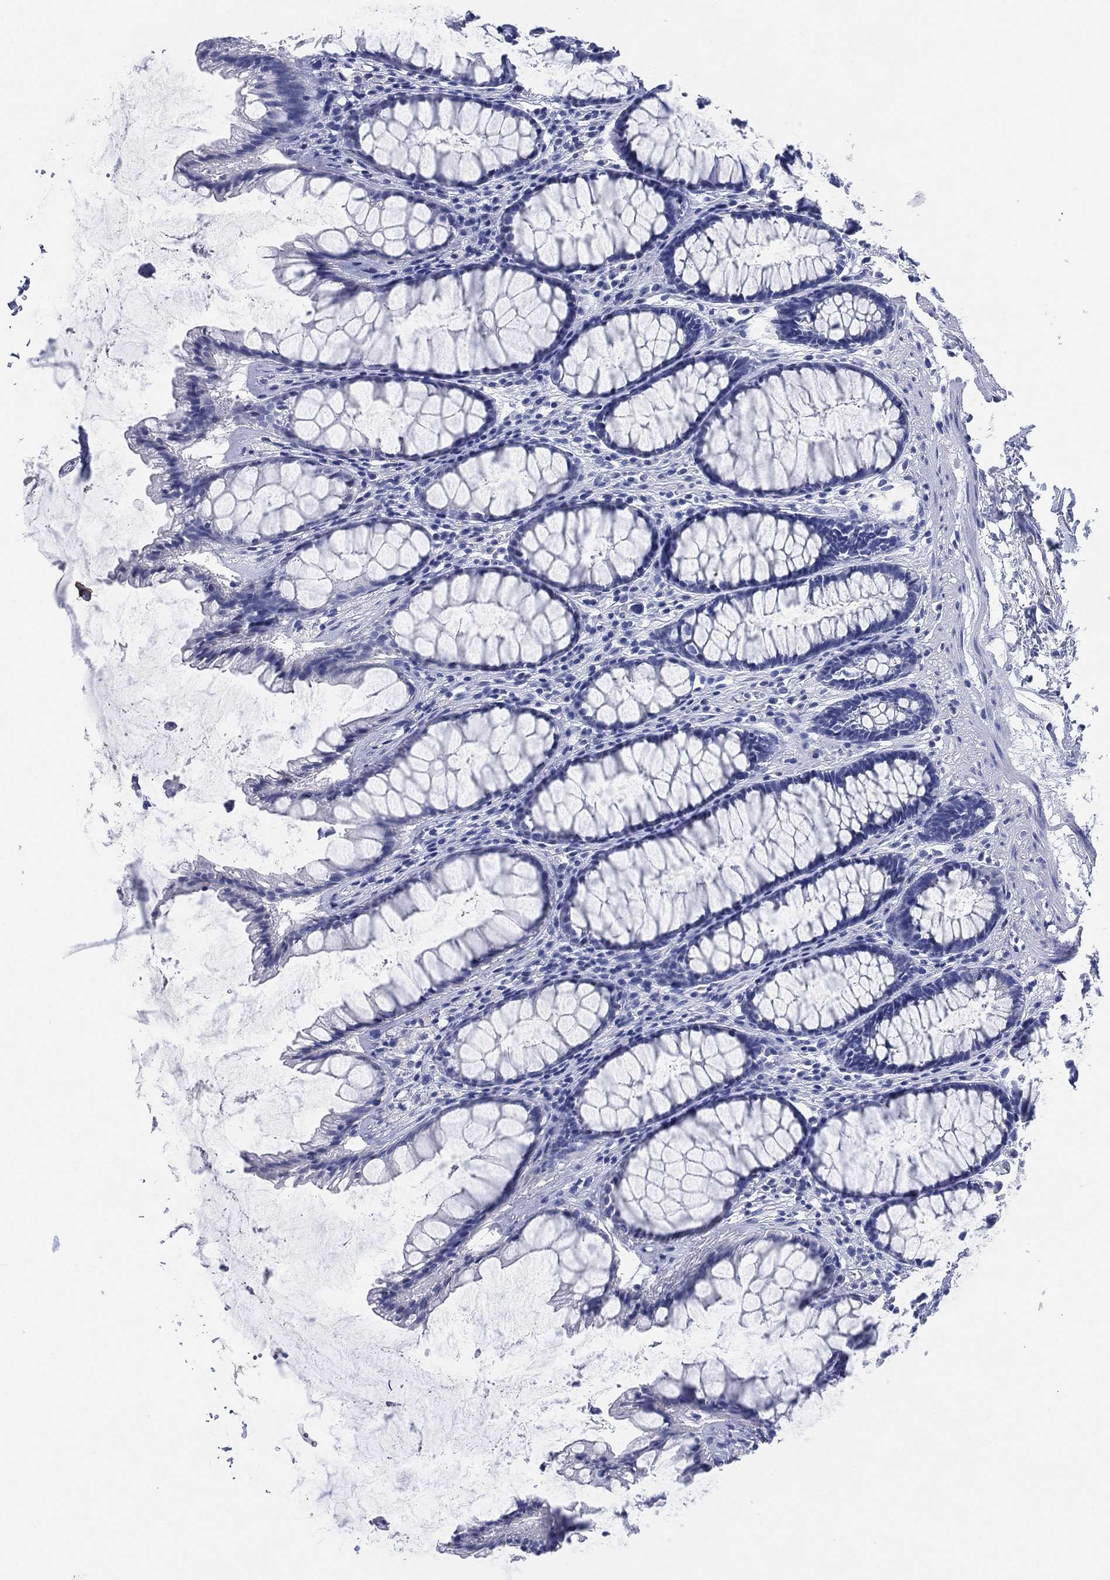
{"staining": {"intensity": "negative", "quantity": "none", "location": "none"}, "tissue": "rectum", "cell_type": "Glandular cells", "image_type": "normal", "snomed": [{"axis": "morphology", "description": "Normal tissue, NOS"}, {"axis": "topography", "description": "Rectum"}], "caption": "Rectum was stained to show a protein in brown. There is no significant staining in glandular cells.", "gene": "SLC9C2", "patient": {"sex": "male", "age": 72}}